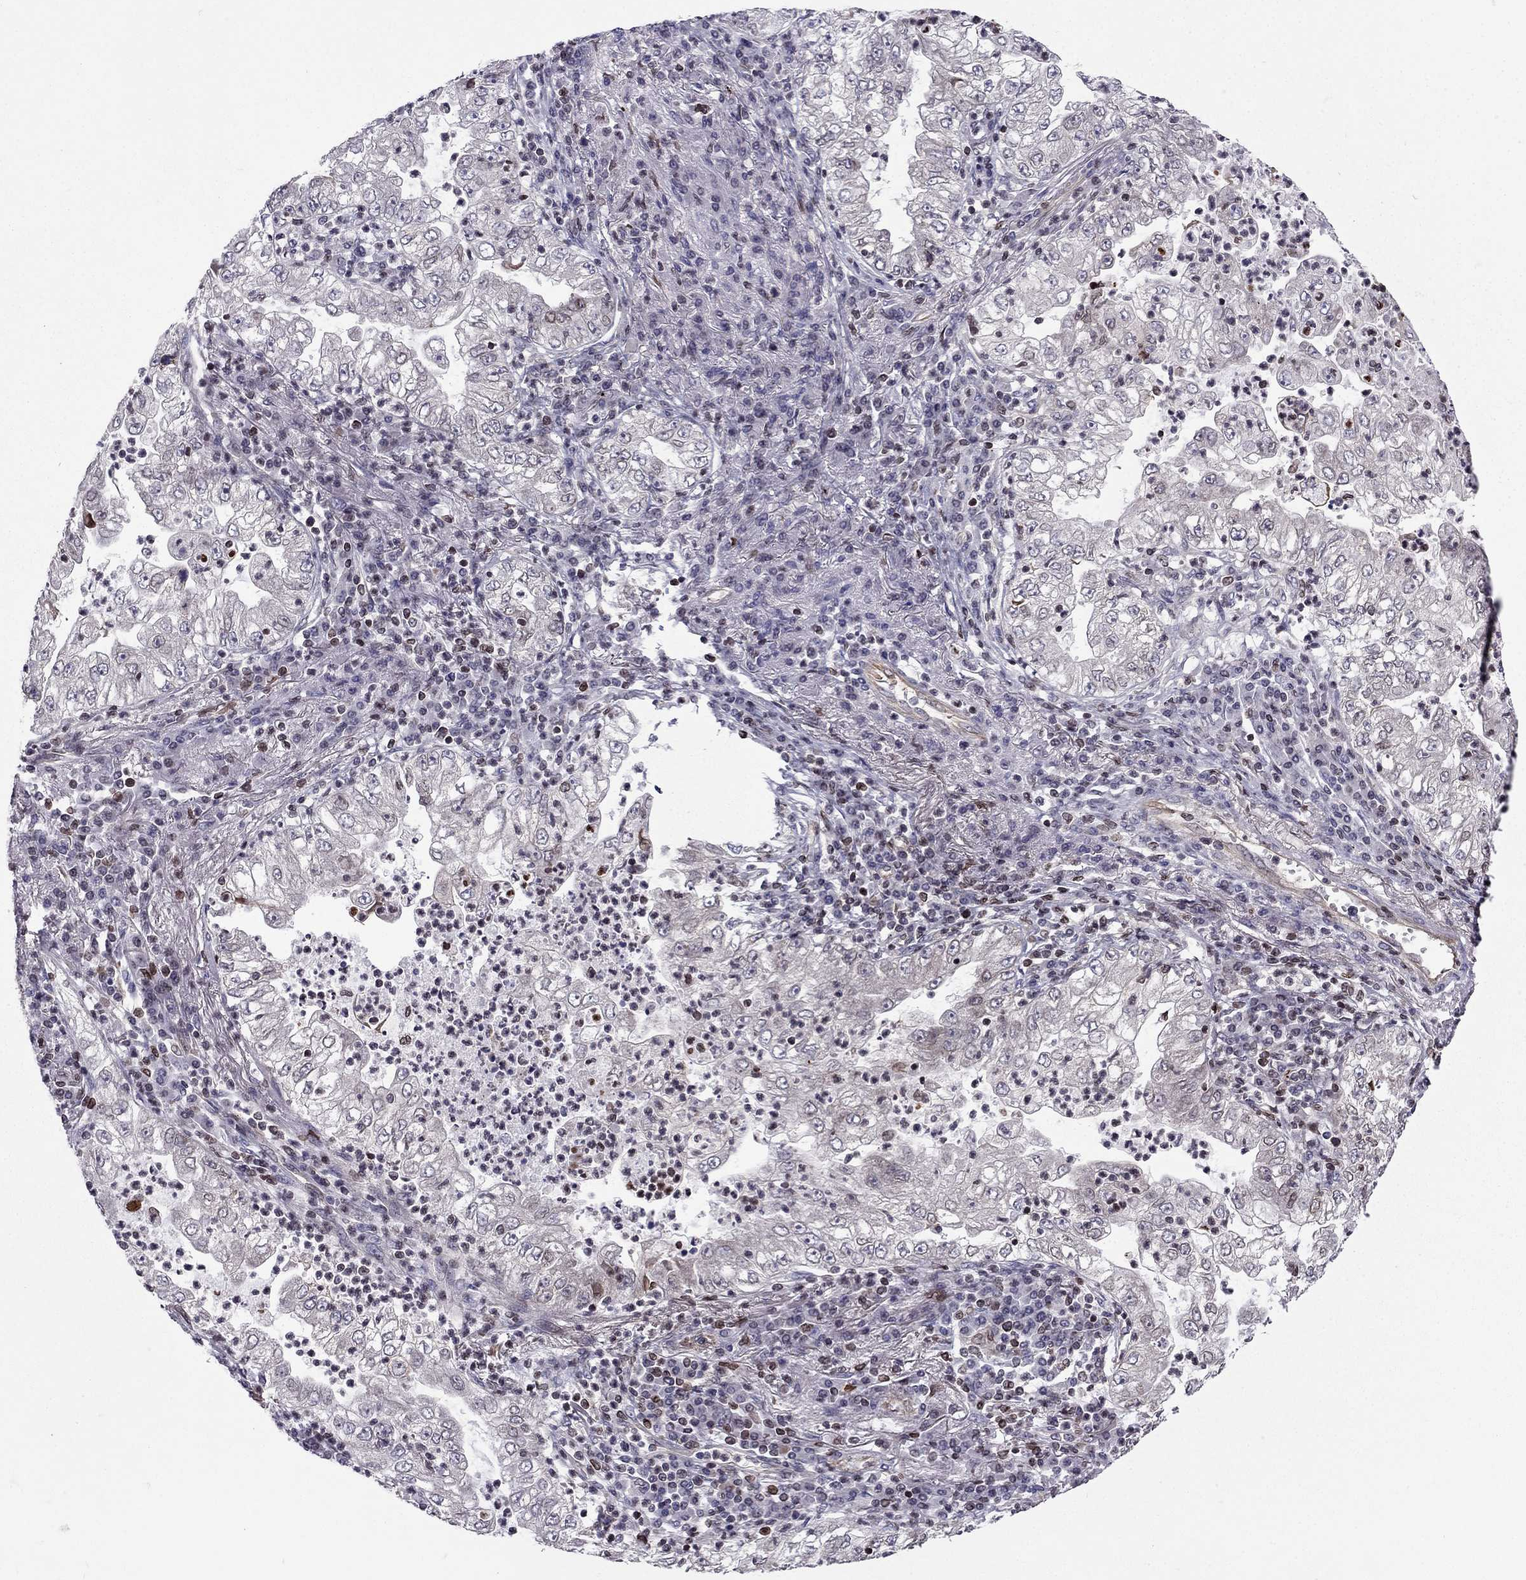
{"staining": {"intensity": "negative", "quantity": "none", "location": "none"}, "tissue": "lung cancer", "cell_type": "Tumor cells", "image_type": "cancer", "snomed": [{"axis": "morphology", "description": "Adenocarcinoma, NOS"}, {"axis": "topography", "description": "Lung"}], "caption": "Tumor cells show no significant protein expression in lung adenocarcinoma.", "gene": "CDC42BPA", "patient": {"sex": "female", "age": 73}}